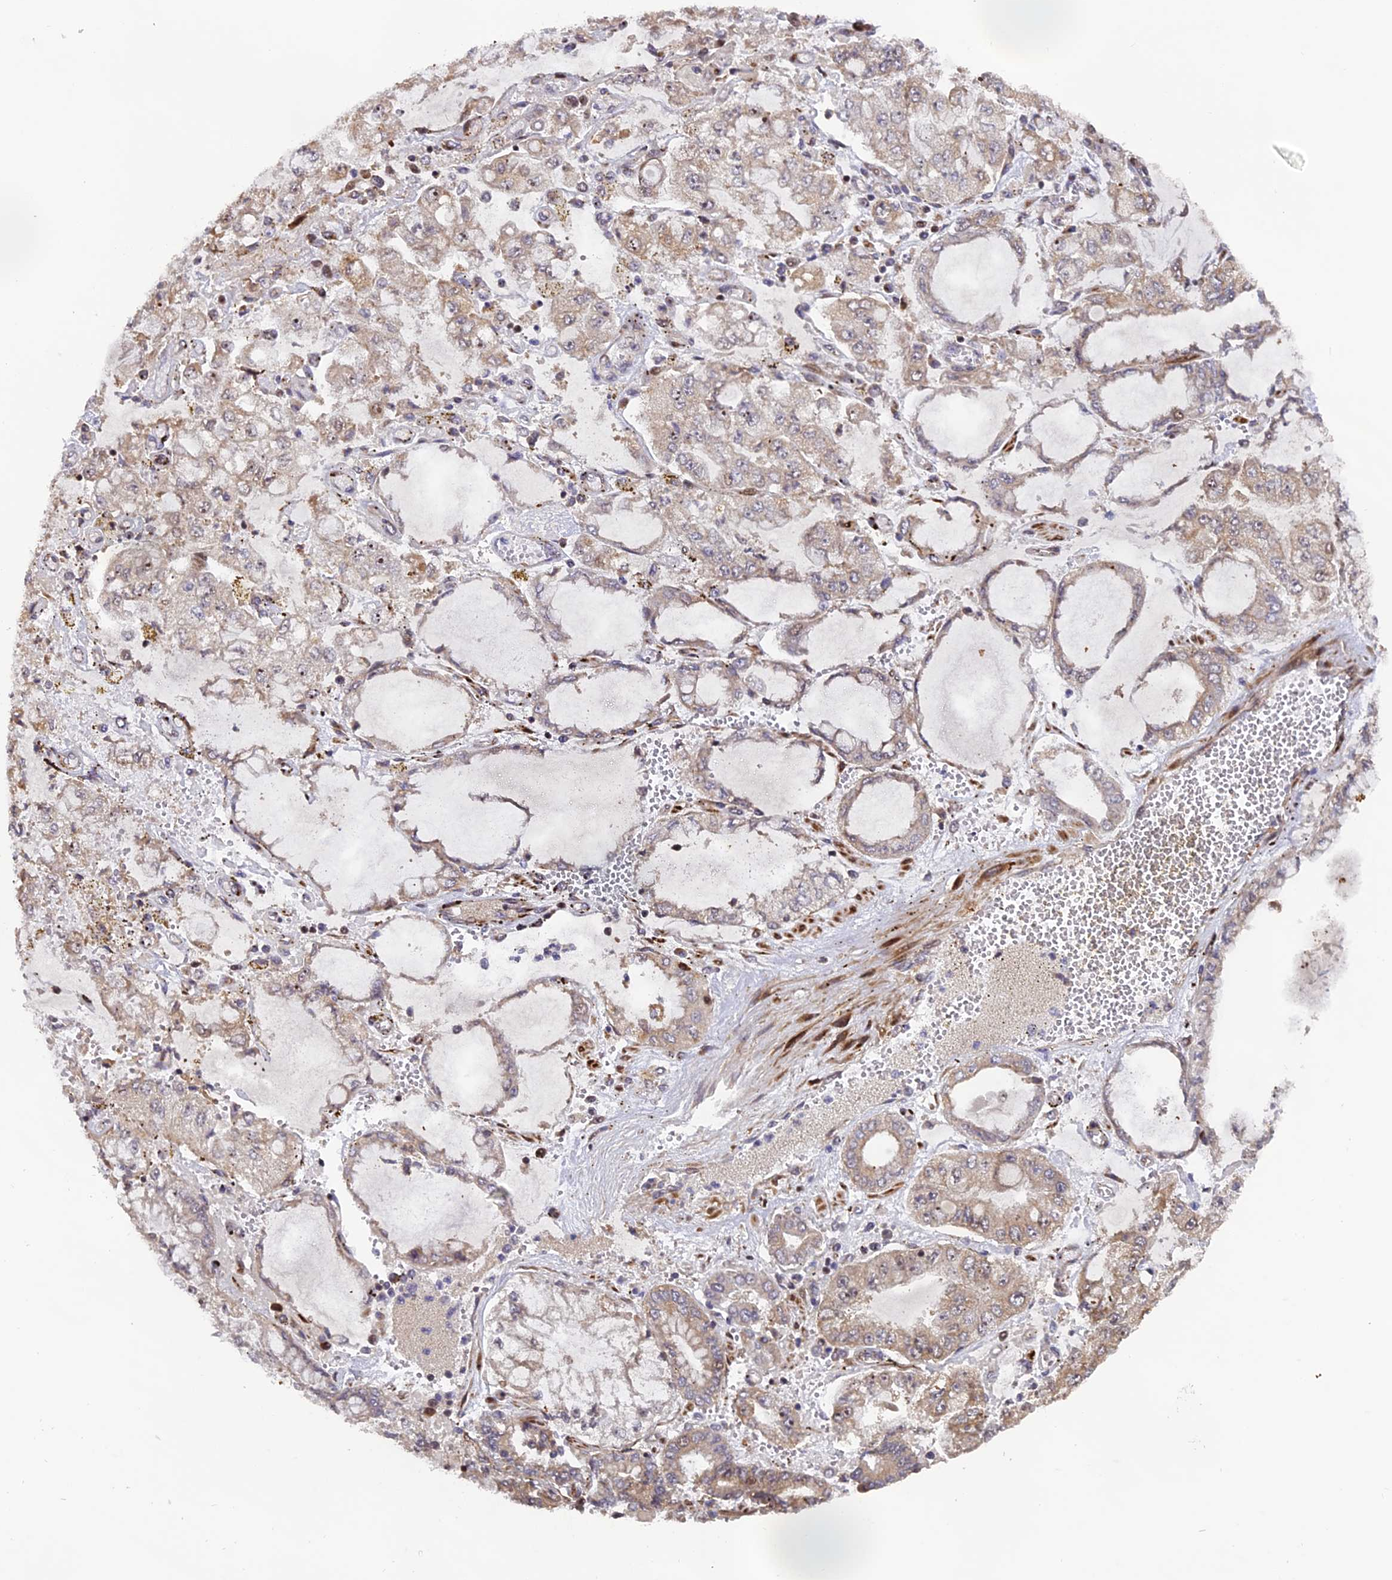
{"staining": {"intensity": "weak", "quantity": ">75%", "location": "cytoplasmic/membranous"}, "tissue": "stomach cancer", "cell_type": "Tumor cells", "image_type": "cancer", "snomed": [{"axis": "morphology", "description": "Adenocarcinoma, NOS"}, {"axis": "topography", "description": "Stomach"}], "caption": "A brown stain shows weak cytoplasmic/membranous staining of a protein in adenocarcinoma (stomach) tumor cells.", "gene": "RAB28", "patient": {"sex": "male", "age": 76}}